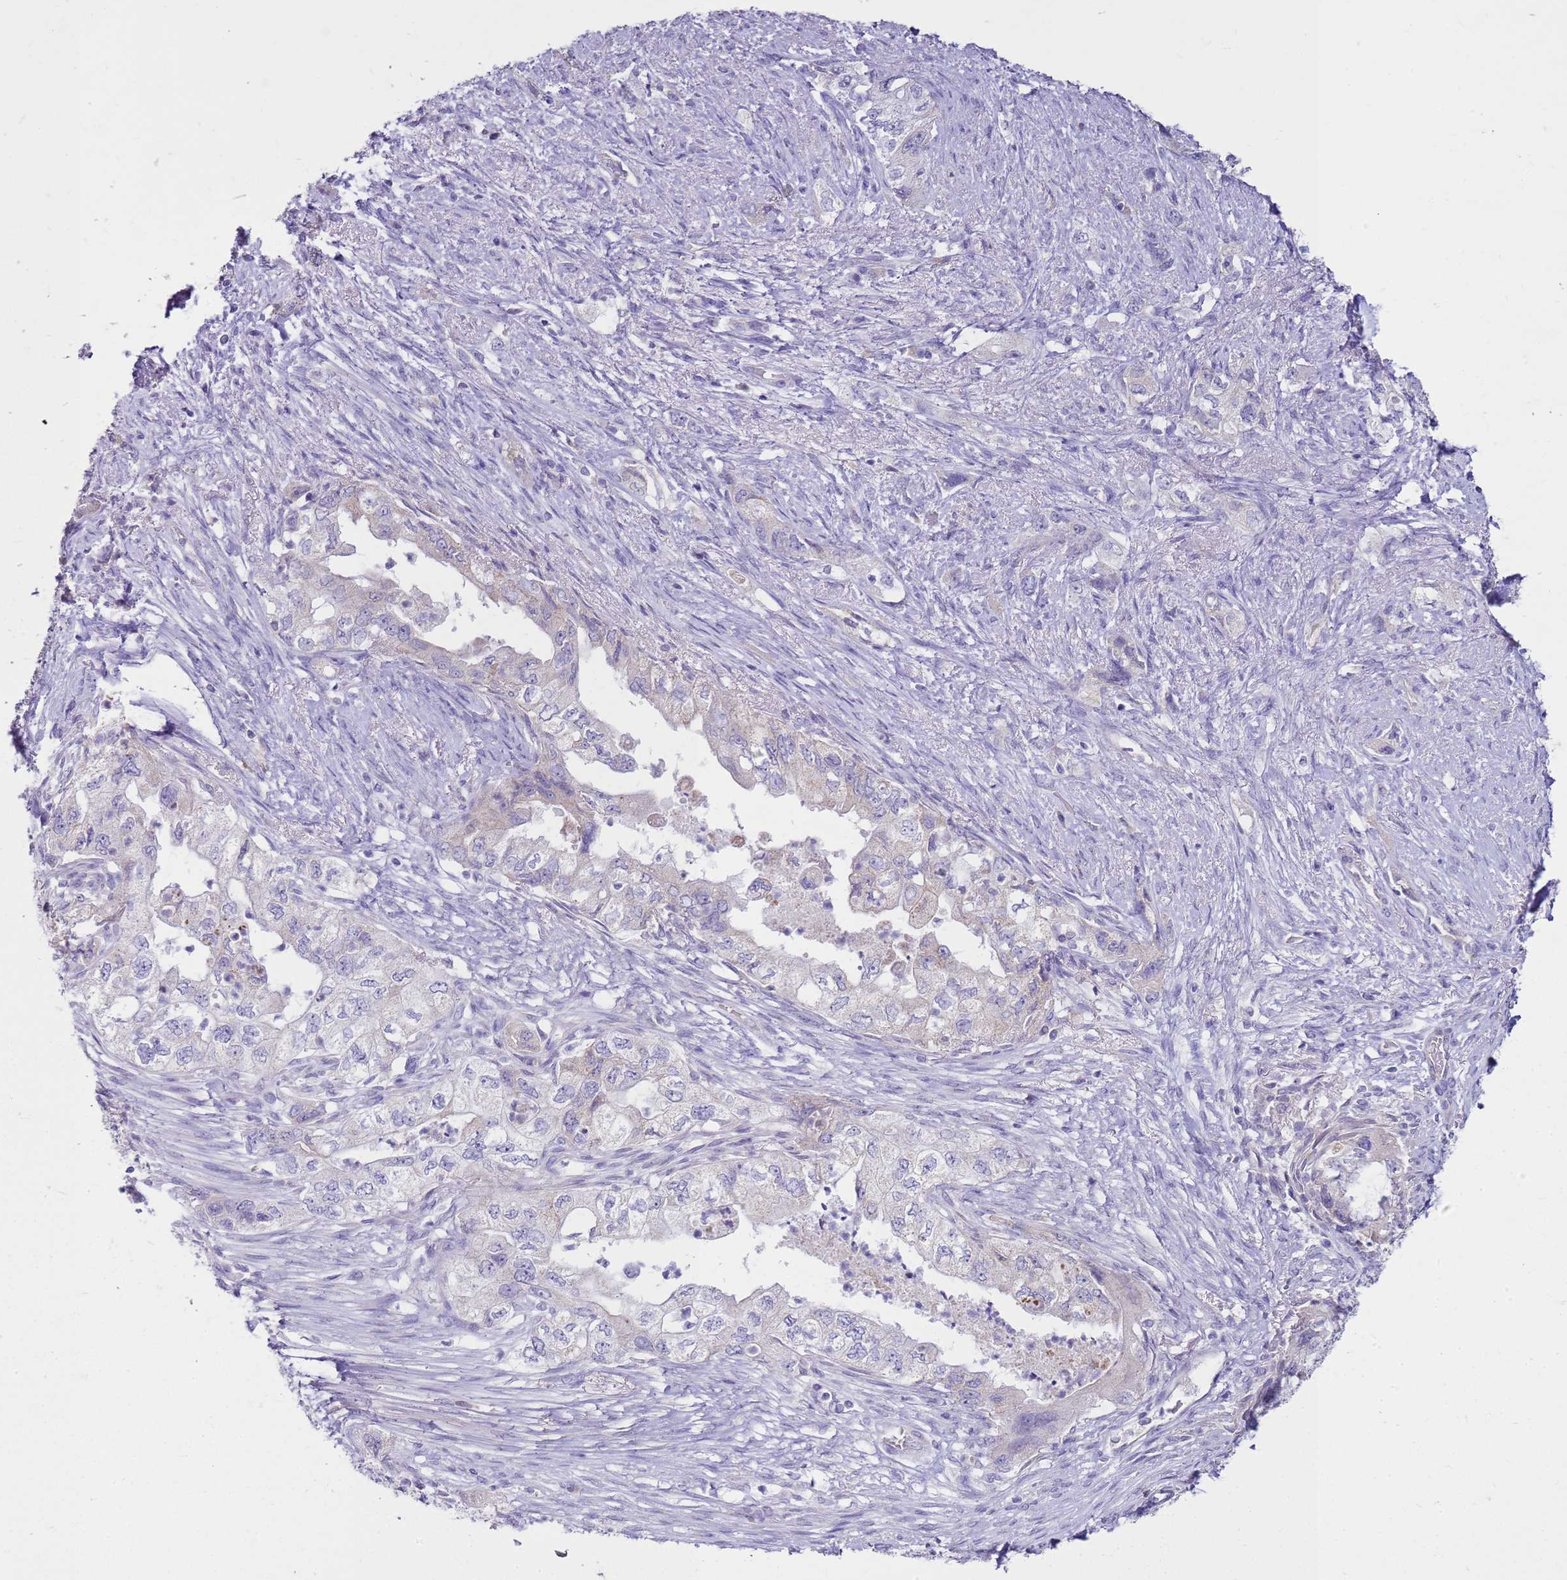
{"staining": {"intensity": "negative", "quantity": "none", "location": "none"}, "tissue": "pancreatic cancer", "cell_type": "Tumor cells", "image_type": "cancer", "snomed": [{"axis": "morphology", "description": "Adenocarcinoma, NOS"}, {"axis": "topography", "description": "Pancreas"}], "caption": "An immunohistochemistry (IHC) image of pancreatic cancer (adenocarcinoma) is shown. There is no staining in tumor cells of pancreatic cancer (adenocarcinoma).", "gene": "FABP2", "patient": {"sex": "female", "age": 73}}